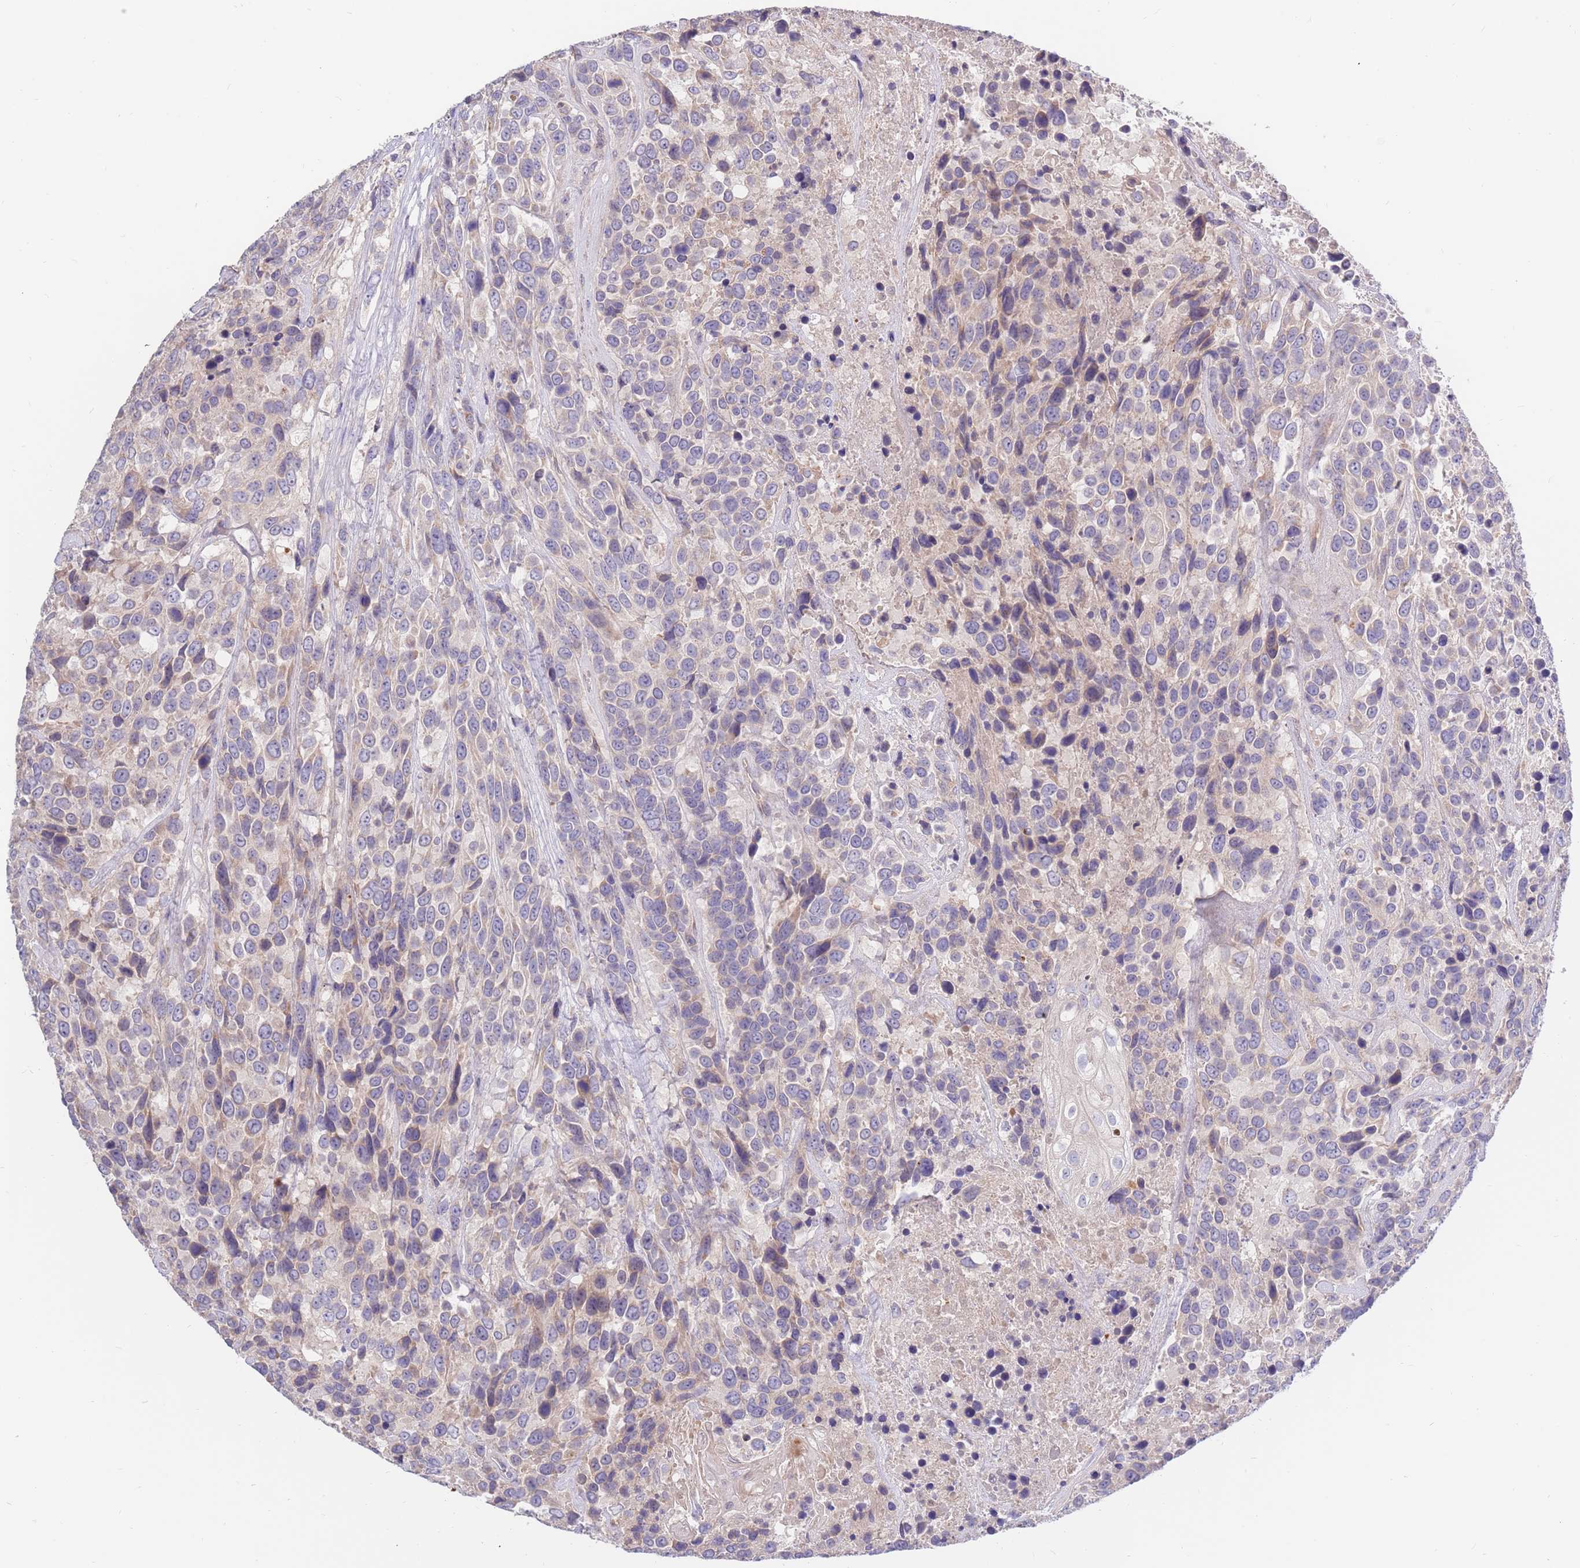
{"staining": {"intensity": "weak", "quantity": "<25%", "location": "cytoplasmic/membranous"}, "tissue": "urothelial cancer", "cell_type": "Tumor cells", "image_type": "cancer", "snomed": [{"axis": "morphology", "description": "Urothelial carcinoma, High grade"}, {"axis": "topography", "description": "Urinary bladder"}], "caption": "High magnification brightfield microscopy of urothelial cancer stained with DAB (brown) and counterstained with hematoxylin (blue): tumor cells show no significant expression.", "gene": "BORCS5", "patient": {"sex": "female", "age": 70}}